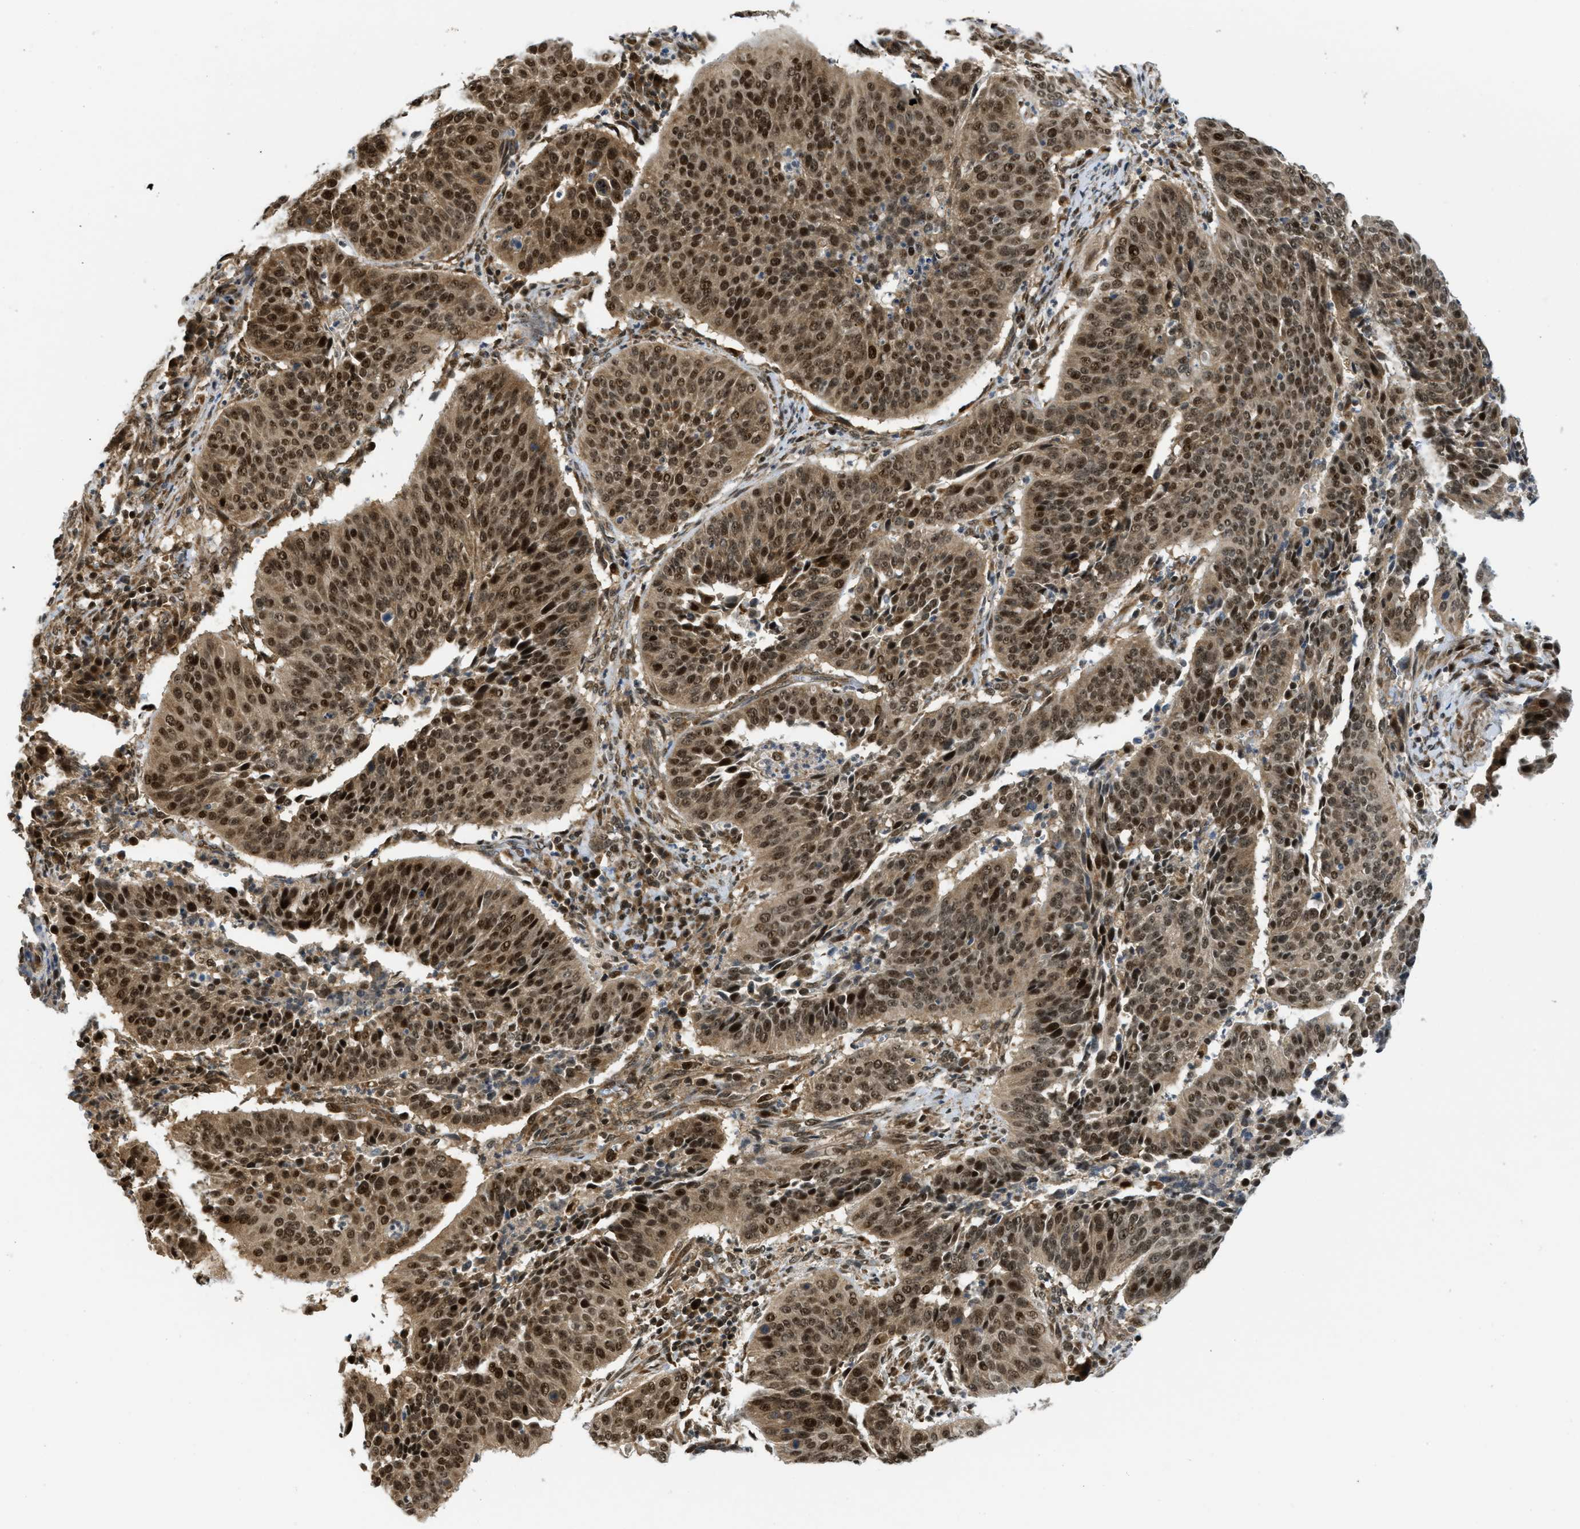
{"staining": {"intensity": "strong", "quantity": ">75%", "location": "cytoplasmic/membranous,nuclear"}, "tissue": "cervical cancer", "cell_type": "Tumor cells", "image_type": "cancer", "snomed": [{"axis": "morphology", "description": "Normal tissue, NOS"}, {"axis": "morphology", "description": "Squamous cell carcinoma, NOS"}, {"axis": "topography", "description": "Cervix"}], "caption": "Protein expression by immunohistochemistry (IHC) demonstrates strong cytoplasmic/membranous and nuclear positivity in approximately >75% of tumor cells in squamous cell carcinoma (cervical).", "gene": "TACC1", "patient": {"sex": "female", "age": 39}}